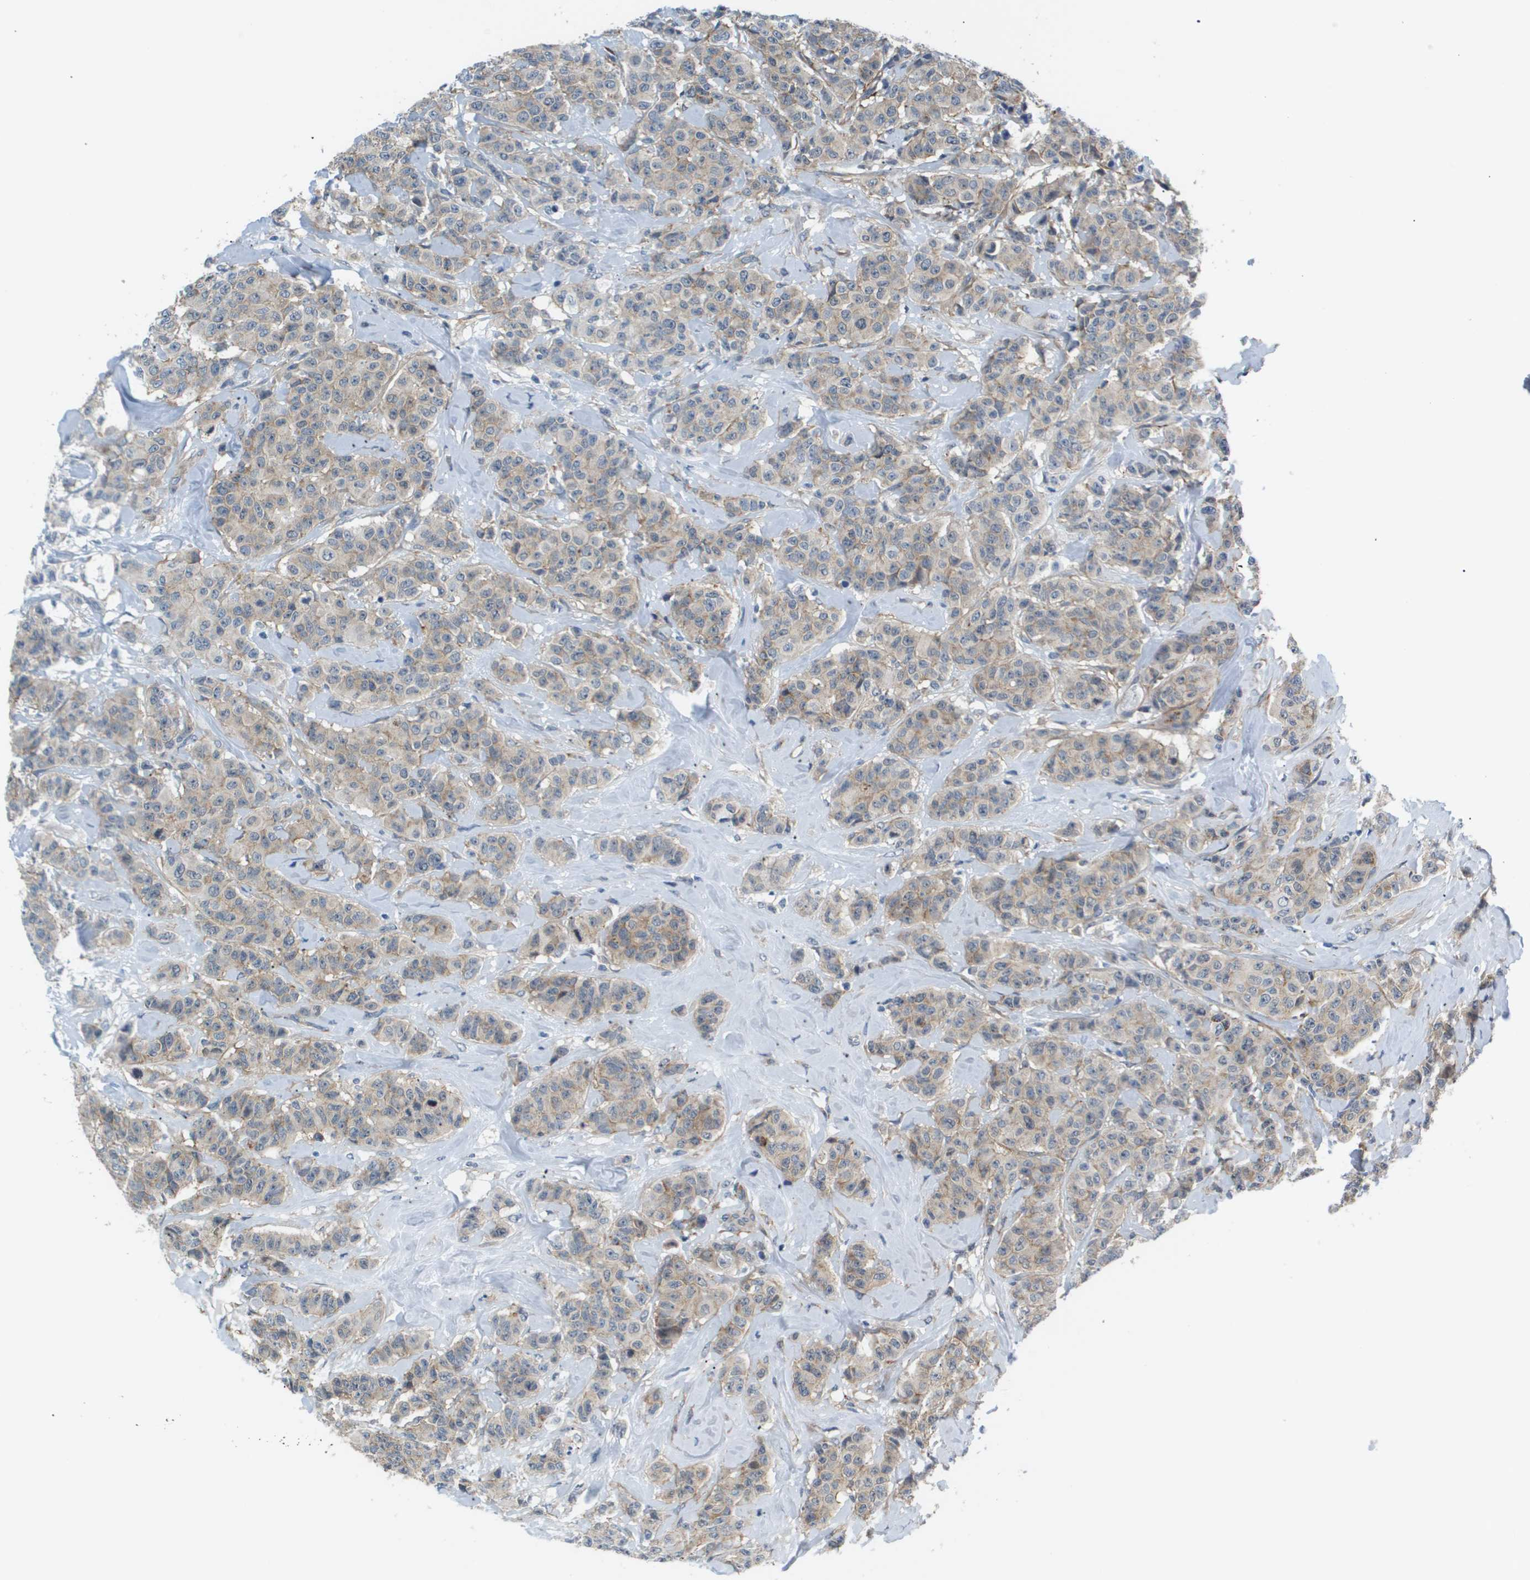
{"staining": {"intensity": "weak", "quantity": ">75%", "location": "cytoplasmic/membranous"}, "tissue": "breast cancer", "cell_type": "Tumor cells", "image_type": "cancer", "snomed": [{"axis": "morphology", "description": "Normal tissue, NOS"}, {"axis": "morphology", "description": "Duct carcinoma"}, {"axis": "topography", "description": "Breast"}], "caption": "Brown immunohistochemical staining in human breast cancer demonstrates weak cytoplasmic/membranous staining in approximately >75% of tumor cells.", "gene": "OTUD5", "patient": {"sex": "female", "age": 40}}